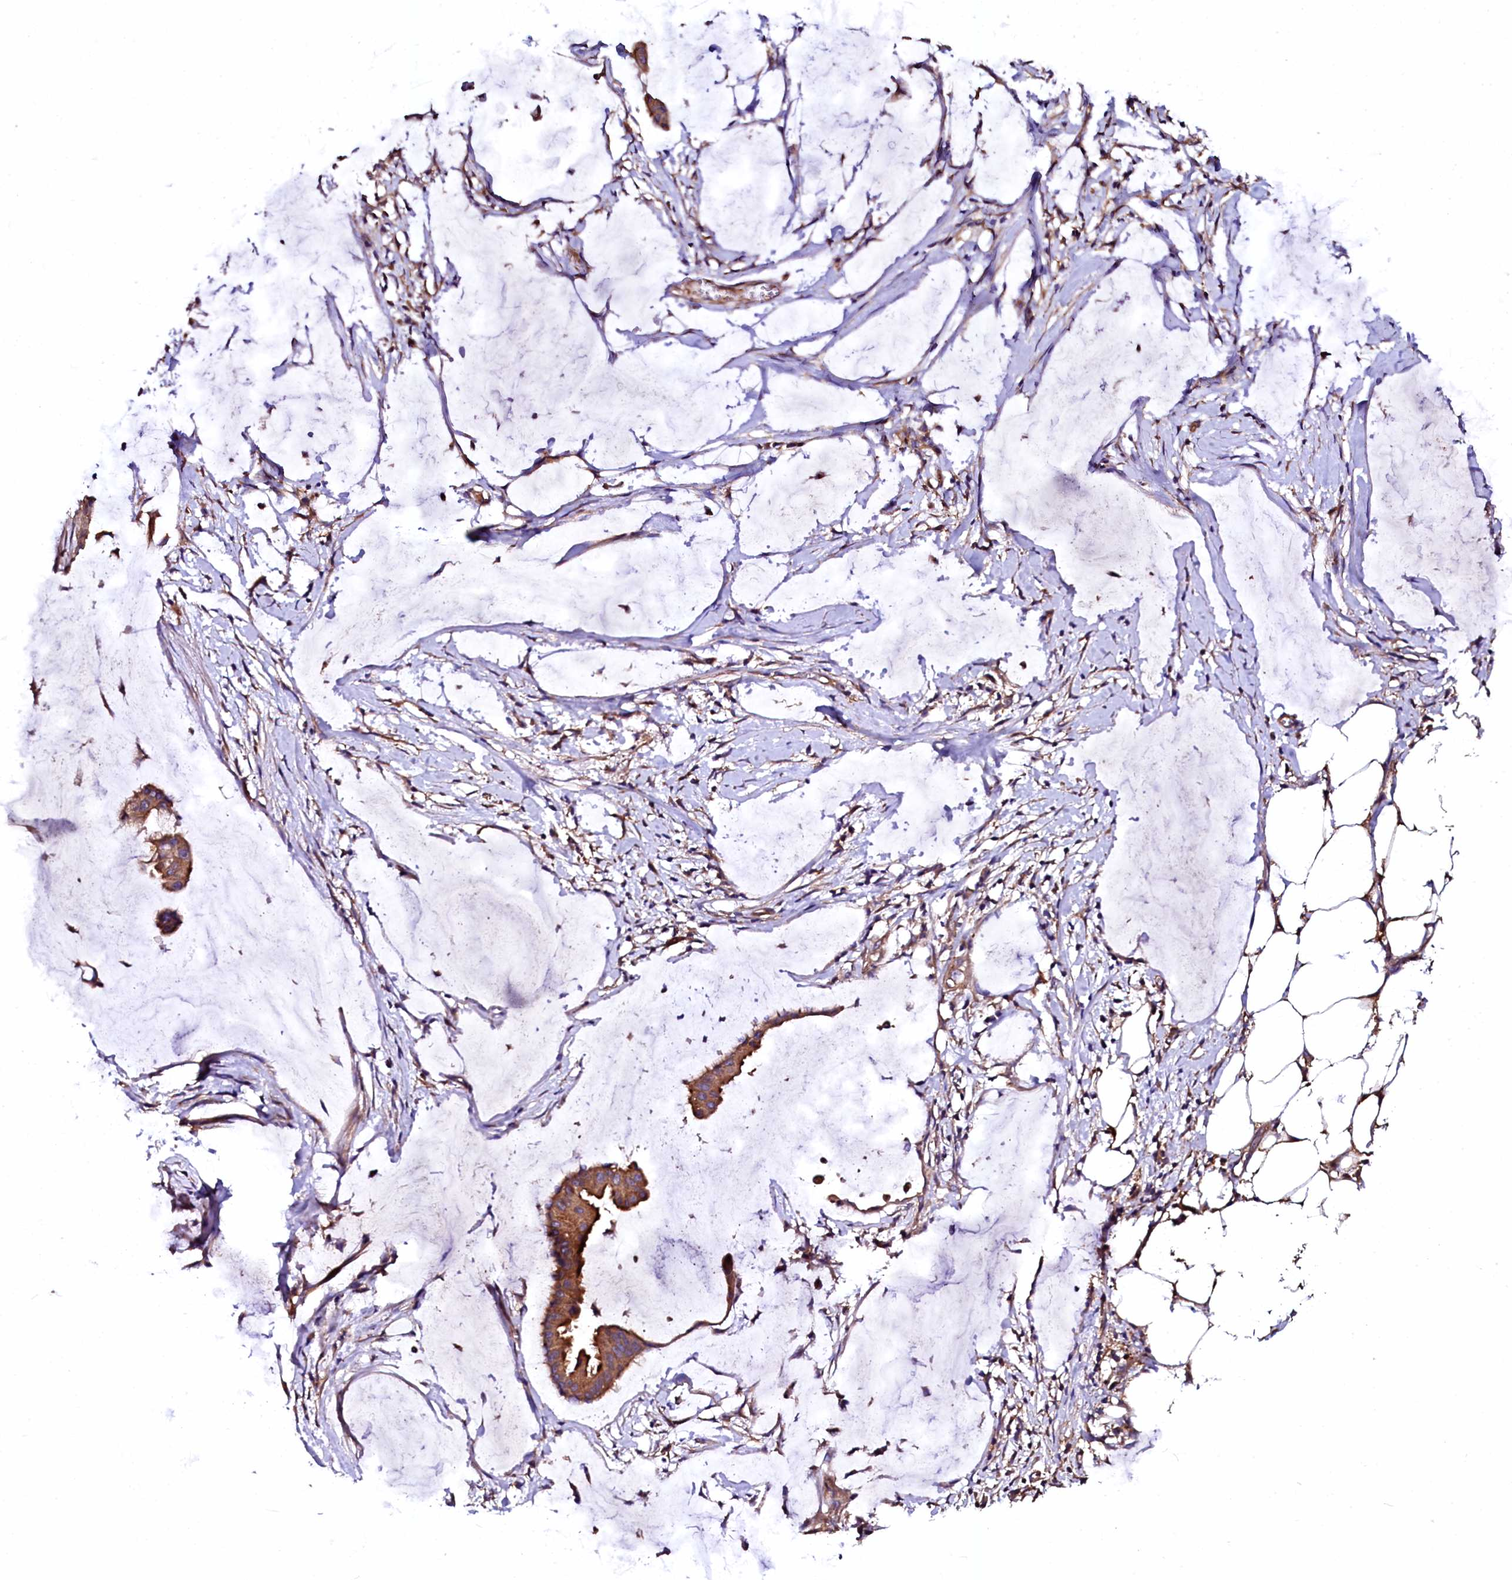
{"staining": {"intensity": "moderate", "quantity": ">75%", "location": "cytoplasmic/membranous"}, "tissue": "ovarian cancer", "cell_type": "Tumor cells", "image_type": "cancer", "snomed": [{"axis": "morphology", "description": "Cystadenocarcinoma, mucinous, NOS"}, {"axis": "topography", "description": "Ovary"}], "caption": "A medium amount of moderate cytoplasmic/membranous expression is present in about >75% of tumor cells in ovarian mucinous cystadenocarcinoma tissue. The staining was performed using DAB (3,3'-diaminobenzidine), with brown indicating positive protein expression. Nuclei are stained blue with hematoxylin.", "gene": "APPL2", "patient": {"sex": "female", "age": 73}}